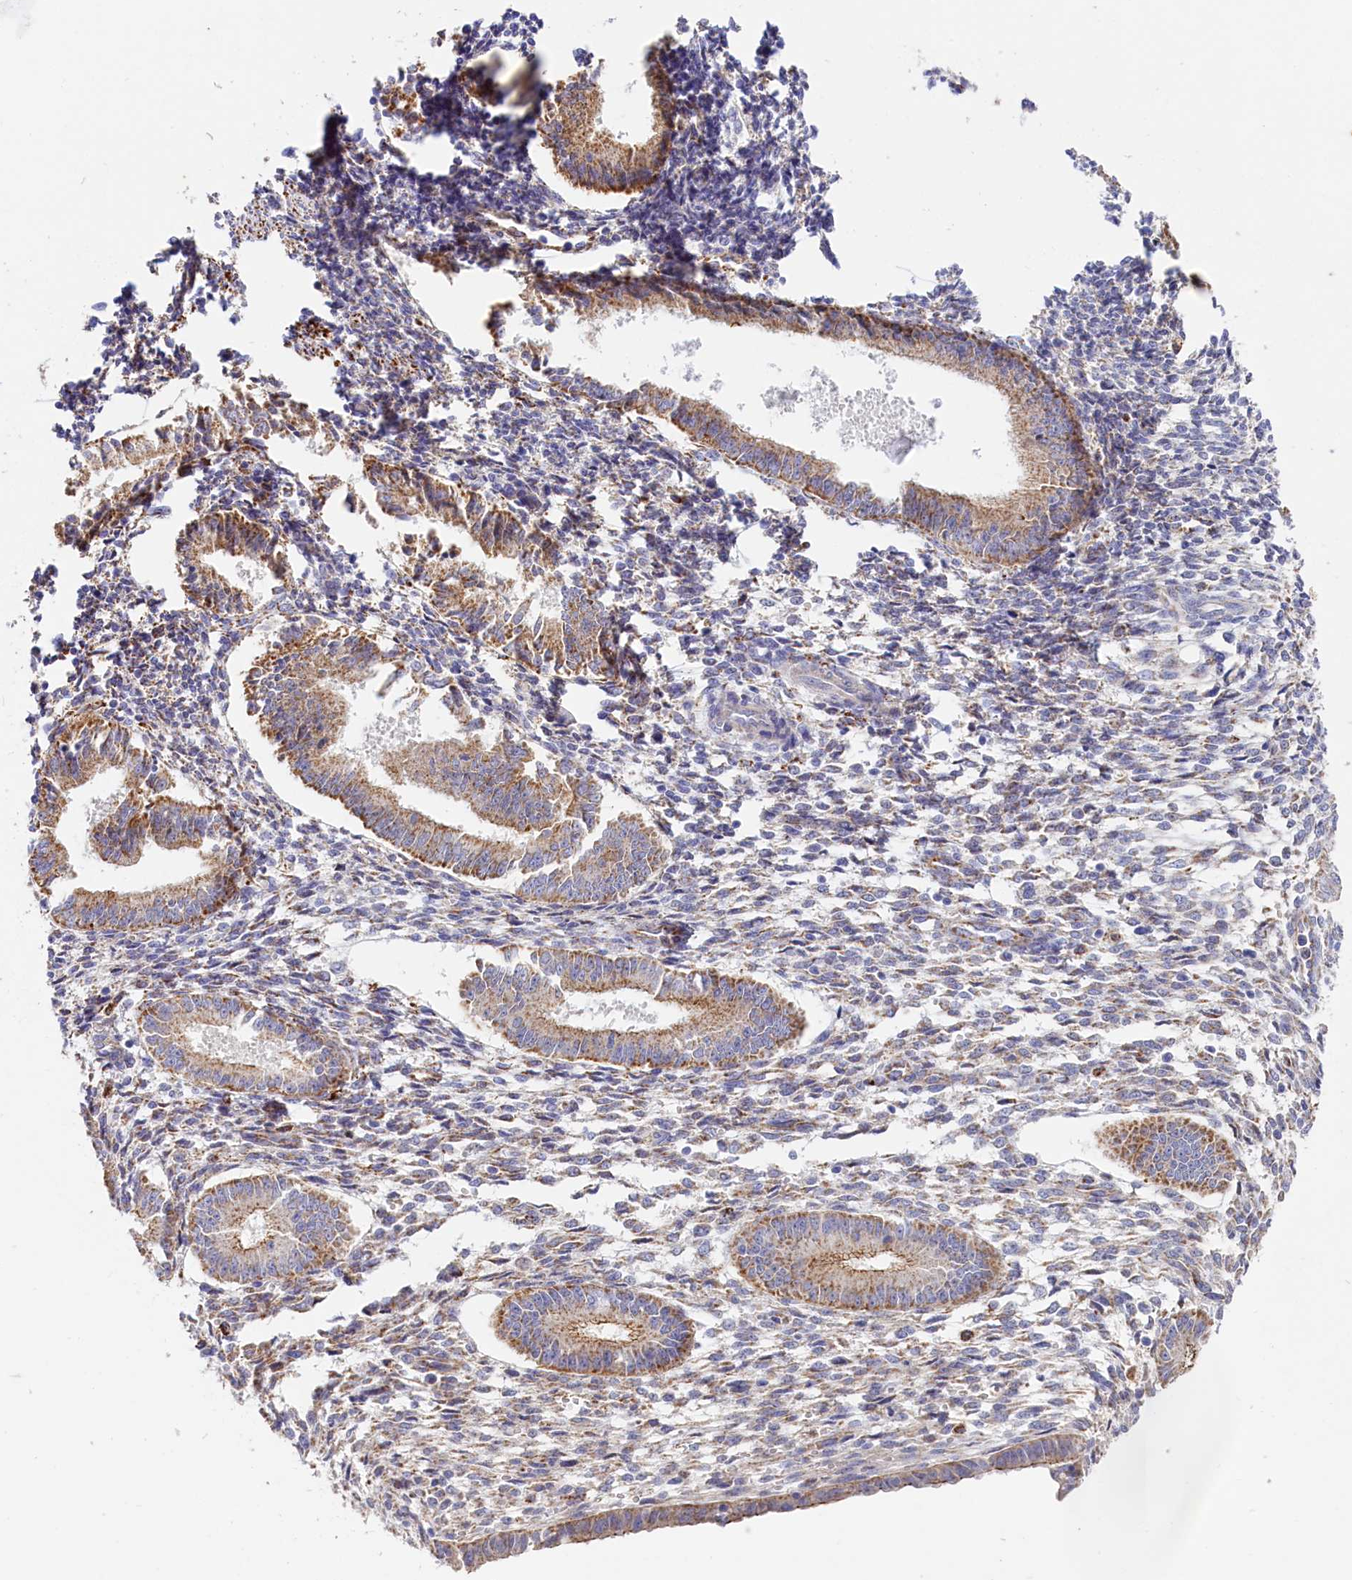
{"staining": {"intensity": "negative", "quantity": "none", "location": "none"}, "tissue": "endometrium", "cell_type": "Cells in endometrial stroma", "image_type": "normal", "snomed": [{"axis": "morphology", "description": "Normal tissue, NOS"}, {"axis": "topography", "description": "Uterus"}, {"axis": "topography", "description": "Endometrium"}], "caption": "The photomicrograph shows no significant positivity in cells in endometrial stroma of endometrium. (Brightfield microscopy of DAB immunohistochemistry (IHC) at high magnification).", "gene": "AKTIP", "patient": {"sex": "female", "age": 48}}